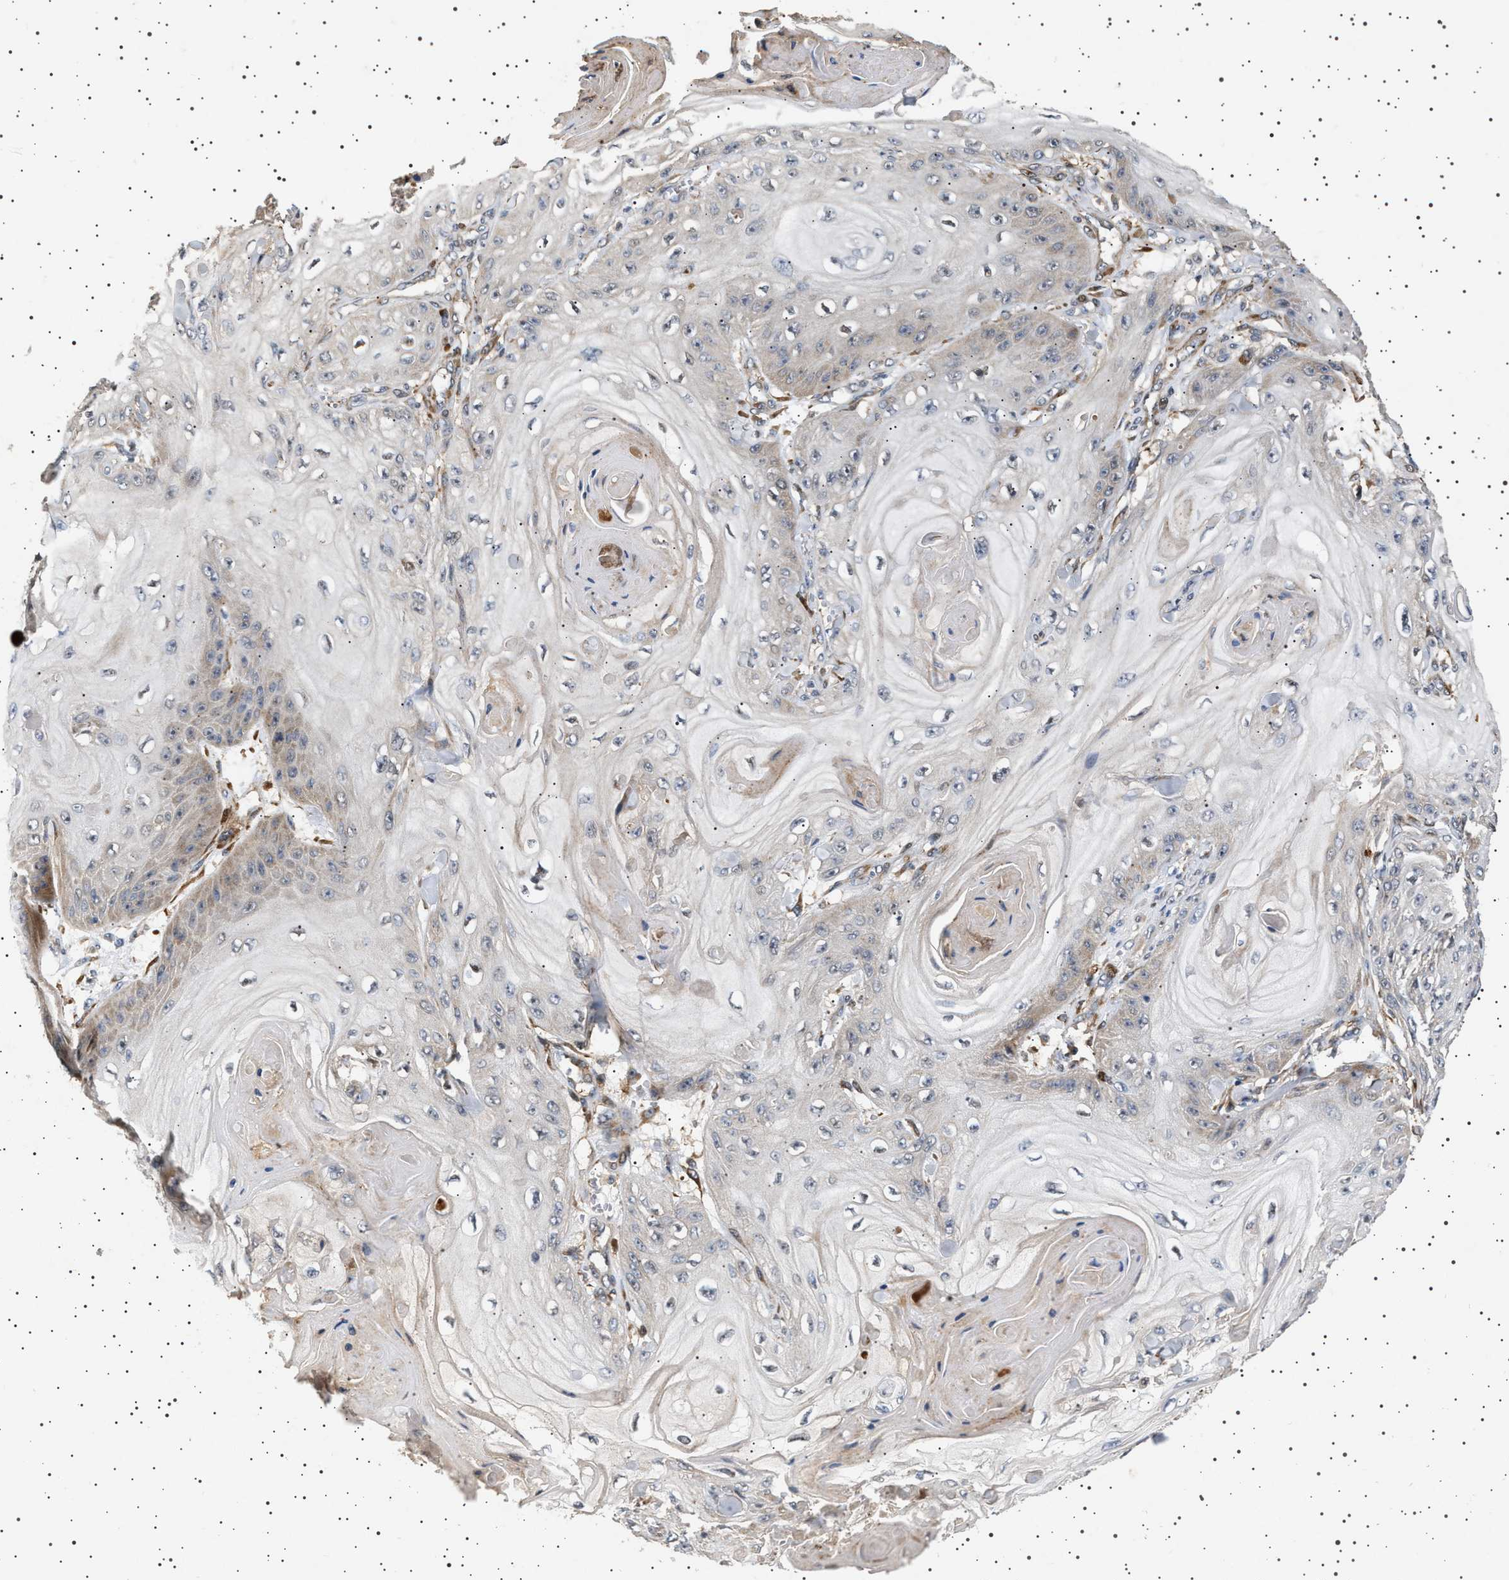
{"staining": {"intensity": "weak", "quantity": "25%-75%", "location": "cytoplasmic/membranous"}, "tissue": "skin cancer", "cell_type": "Tumor cells", "image_type": "cancer", "snomed": [{"axis": "morphology", "description": "Squamous cell carcinoma, NOS"}, {"axis": "topography", "description": "Skin"}], "caption": "Skin cancer (squamous cell carcinoma) stained with a protein marker reveals weak staining in tumor cells.", "gene": "GUCY1B1", "patient": {"sex": "male", "age": 74}}